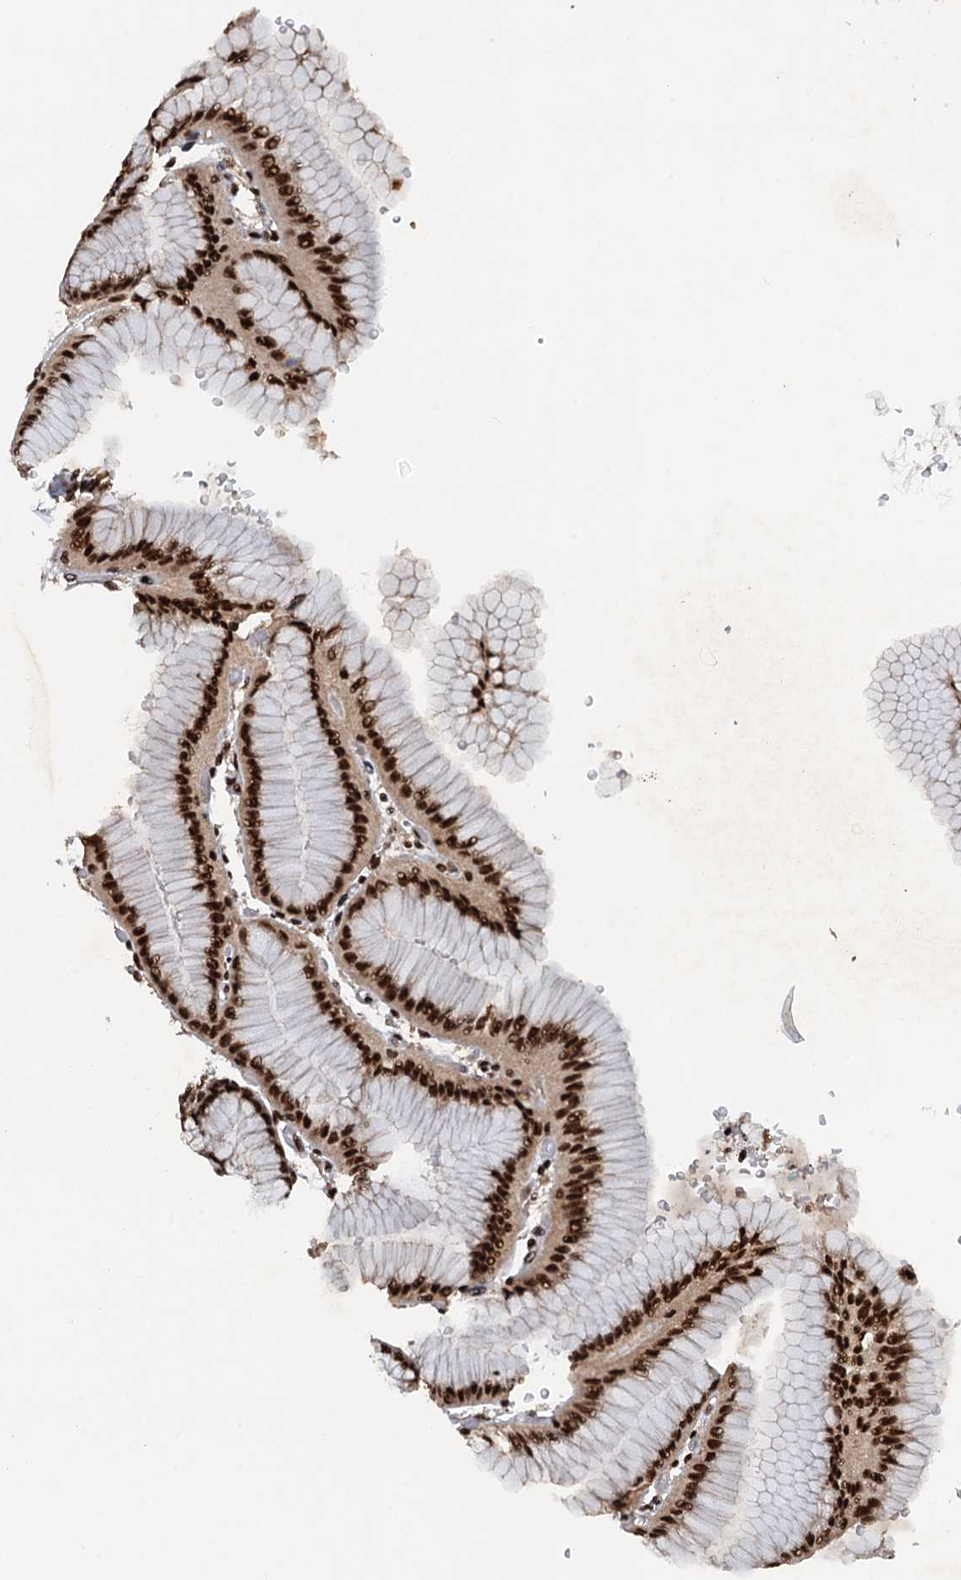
{"staining": {"intensity": "strong", "quantity": ">75%", "location": "nuclear"}, "tissue": "stomach", "cell_type": "Glandular cells", "image_type": "normal", "snomed": [{"axis": "morphology", "description": "Normal tissue, NOS"}, {"axis": "morphology", "description": "Adenocarcinoma, NOS"}, {"axis": "morphology", "description": "Adenocarcinoma, High grade"}, {"axis": "topography", "description": "Stomach, upper"}, {"axis": "topography", "description": "Stomach"}], "caption": "A brown stain highlights strong nuclear positivity of a protein in glandular cells of benign human stomach.", "gene": "ZC3H18", "patient": {"sex": "female", "age": 65}}